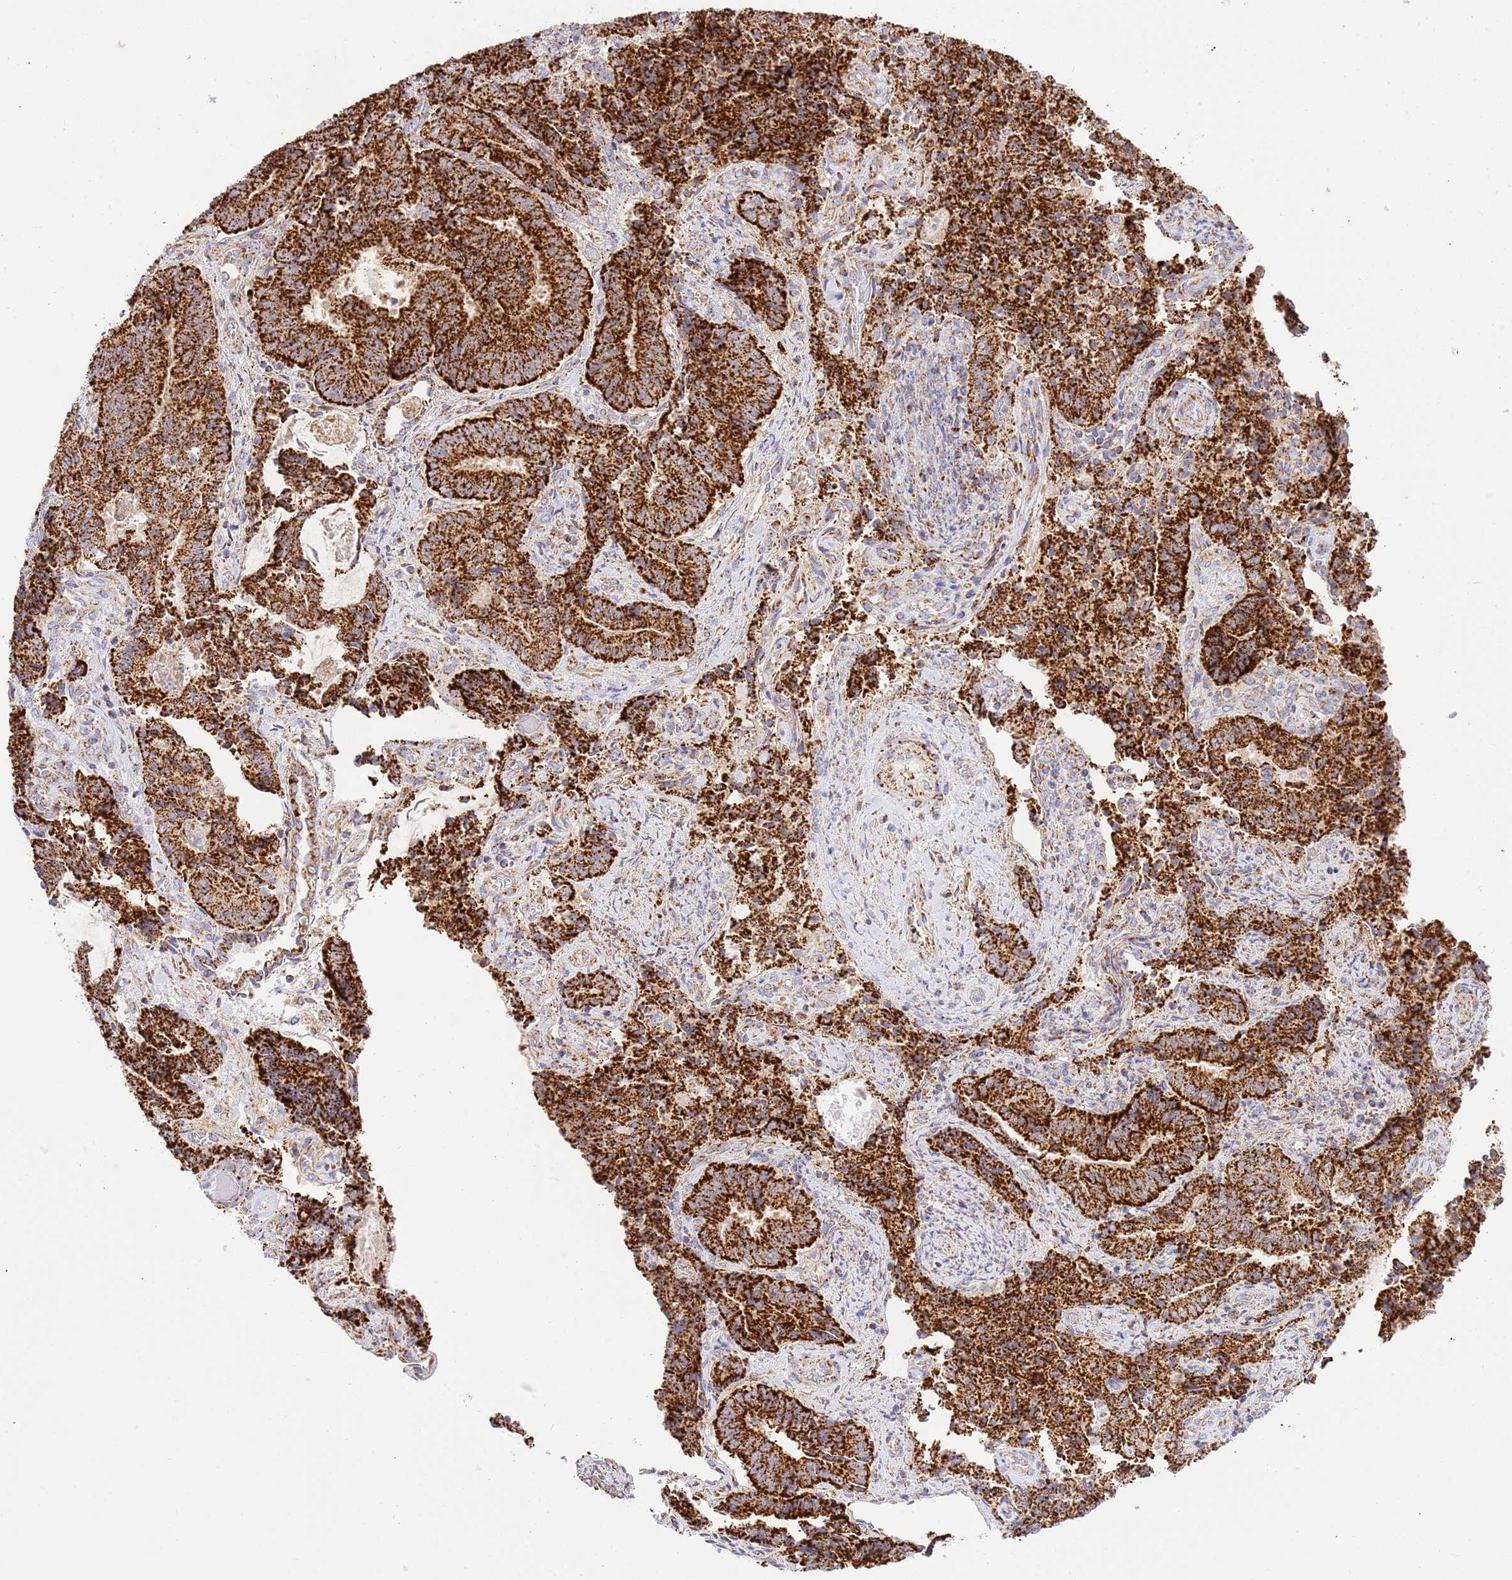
{"staining": {"intensity": "strong", "quantity": ">75%", "location": "cytoplasmic/membranous"}, "tissue": "endometrial cancer", "cell_type": "Tumor cells", "image_type": "cancer", "snomed": [{"axis": "morphology", "description": "Adenocarcinoma, NOS"}, {"axis": "topography", "description": "Endometrium"}], "caption": "About >75% of tumor cells in human endometrial cancer (adenocarcinoma) show strong cytoplasmic/membranous protein expression as visualized by brown immunohistochemical staining.", "gene": "ZBTB39", "patient": {"sex": "female", "age": 80}}